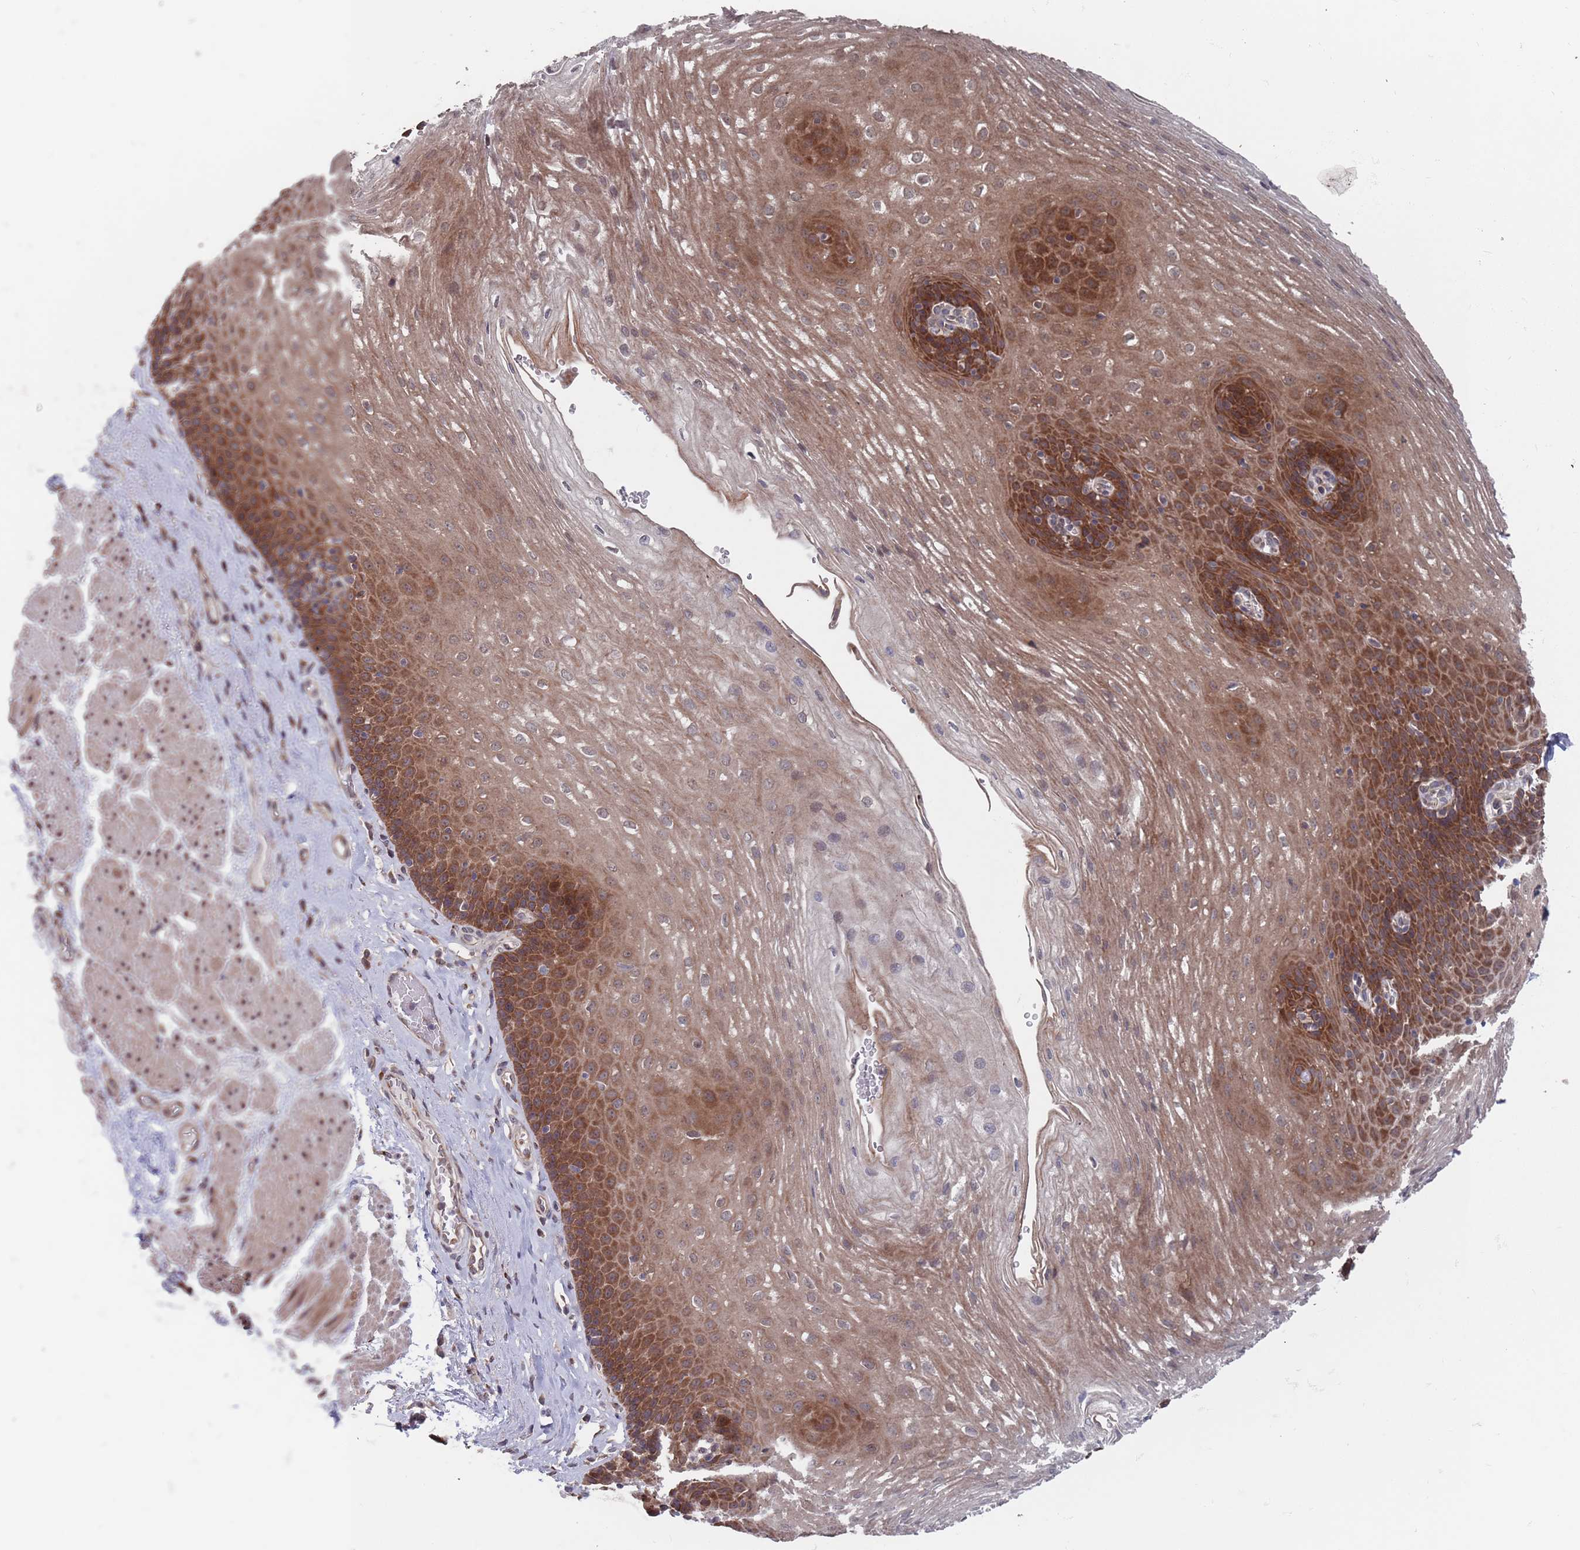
{"staining": {"intensity": "strong", "quantity": ">75%", "location": "cytoplasmic/membranous"}, "tissue": "esophagus", "cell_type": "Squamous epithelial cells", "image_type": "normal", "snomed": [{"axis": "morphology", "description": "Normal tissue, NOS"}, {"axis": "topography", "description": "Esophagus"}], "caption": "This image displays normal esophagus stained with immunohistochemistry (IHC) to label a protein in brown. The cytoplasmic/membranous of squamous epithelial cells show strong positivity for the protein. Nuclei are counter-stained blue.", "gene": "UNC45A", "patient": {"sex": "female", "age": 66}}